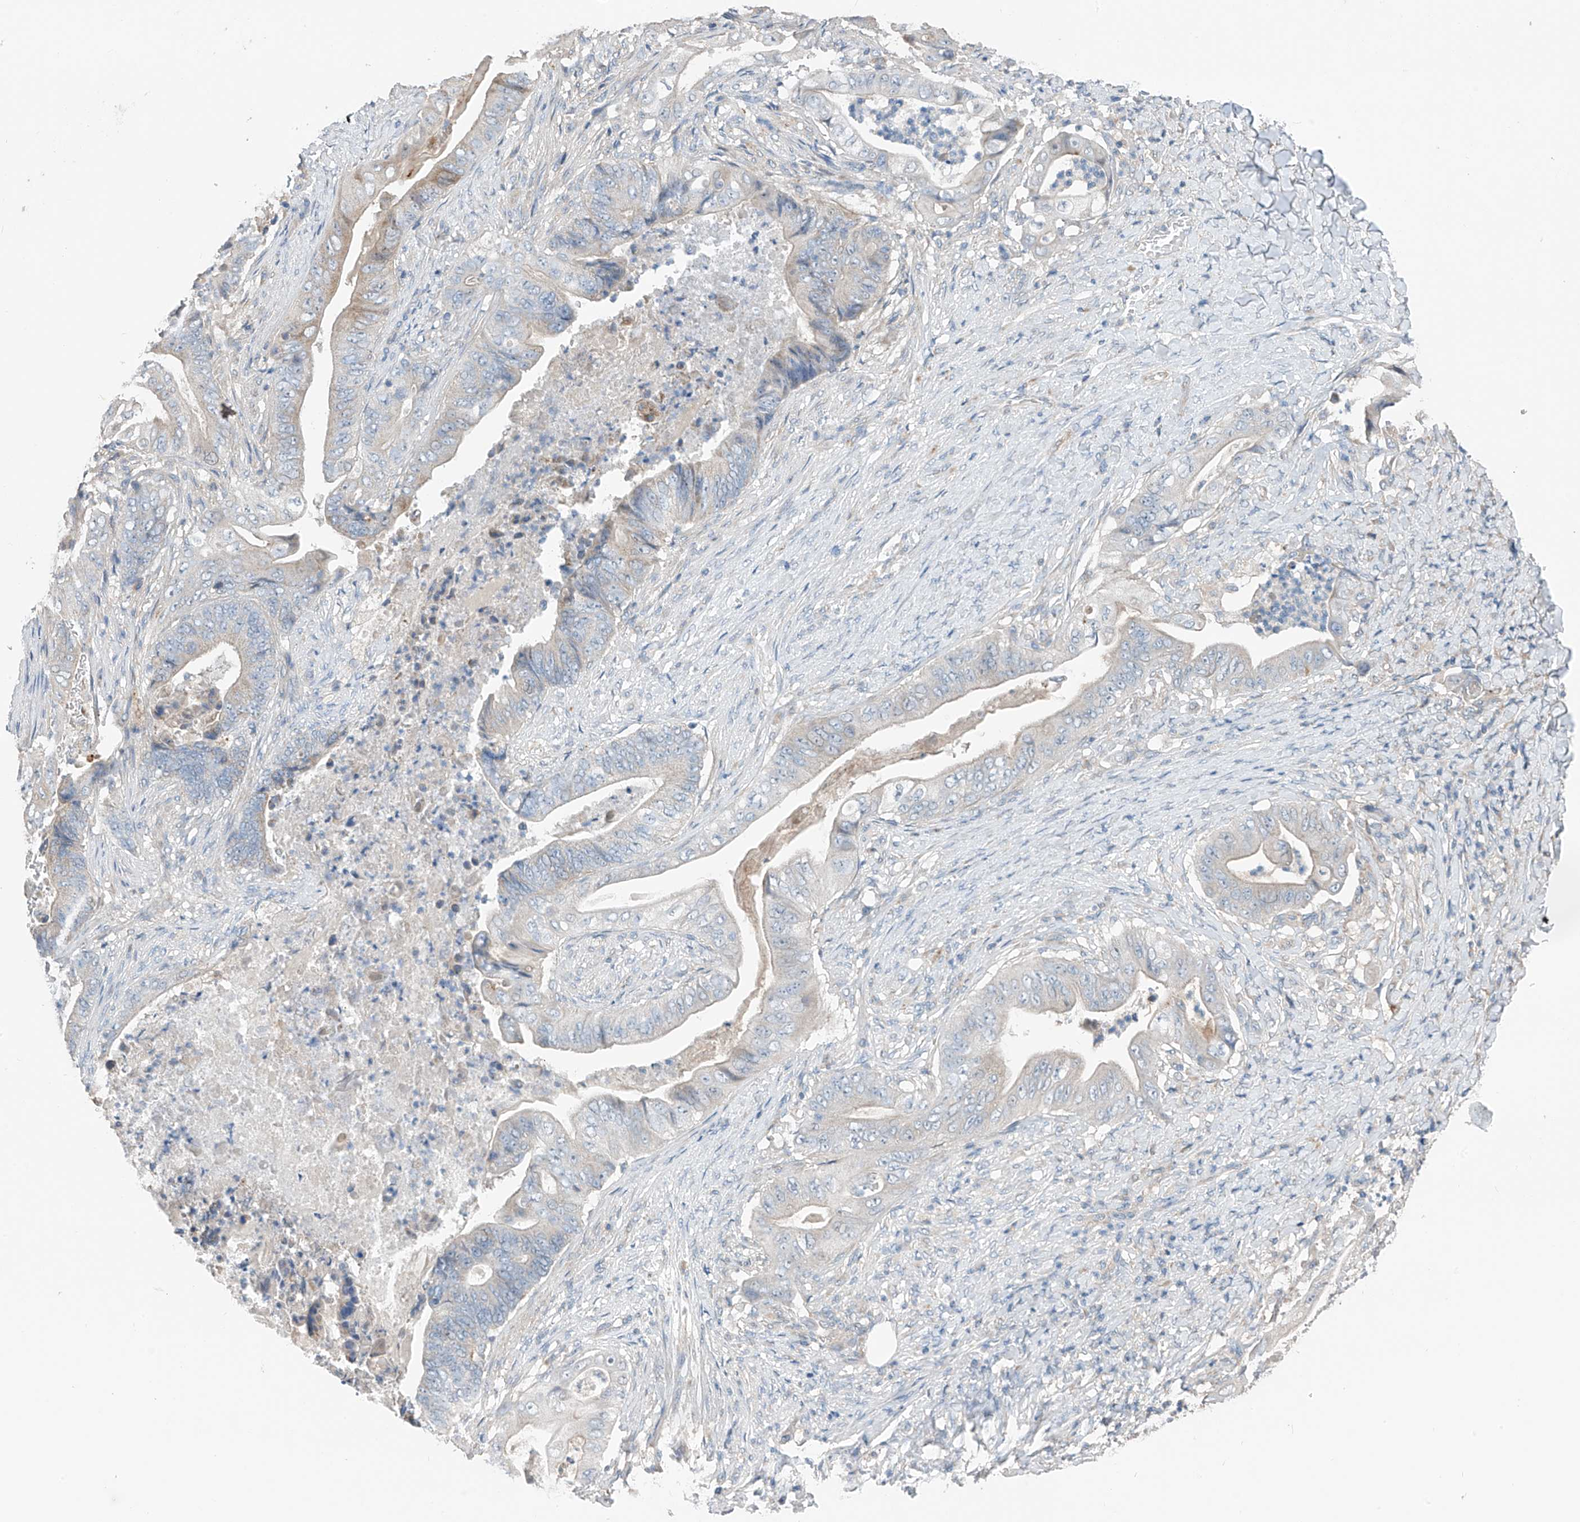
{"staining": {"intensity": "negative", "quantity": "none", "location": "none"}, "tissue": "stomach cancer", "cell_type": "Tumor cells", "image_type": "cancer", "snomed": [{"axis": "morphology", "description": "Adenocarcinoma, NOS"}, {"axis": "topography", "description": "Stomach"}], "caption": "Immunohistochemical staining of human stomach adenocarcinoma exhibits no significant staining in tumor cells.", "gene": "SYN3", "patient": {"sex": "female", "age": 73}}